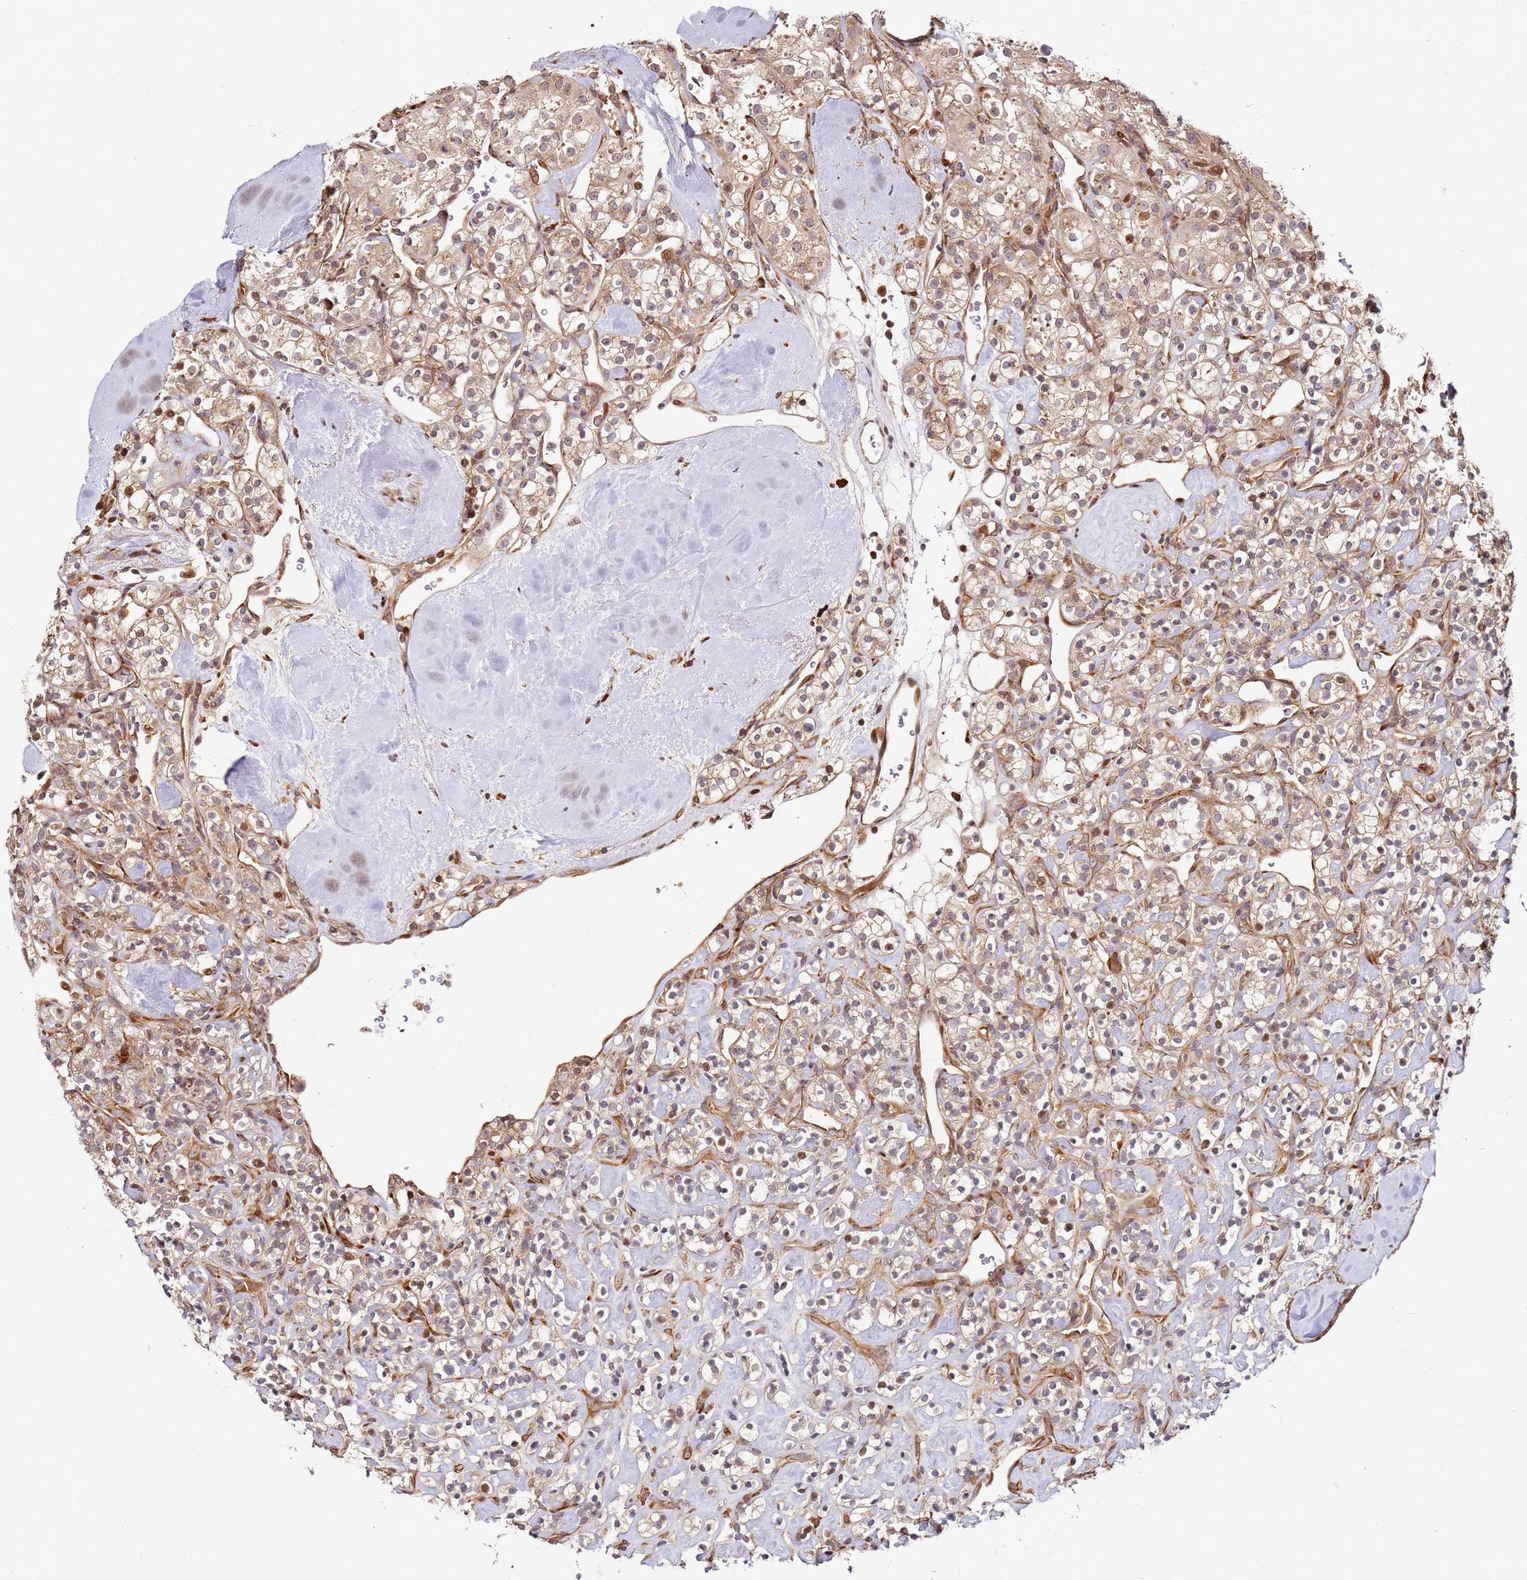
{"staining": {"intensity": "weak", "quantity": "25%-75%", "location": "cytoplasmic/membranous,nuclear"}, "tissue": "renal cancer", "cell_type": "Tumor cells", "image_type": "cancer", "snomed": [{"axis": "morphology", "description": "Adenocarcinoma, NOS"}, {"axis": "topography", "description": "Kidney"}], "caption": "Immunohistochemistry of adenocarcinoma (renal) shows low levels of weak cytoplasmic/membranous and nuclear expression in about 25%-75% of tumor cells.", "gene": "RPS3A", "patient": {"sex": "male", "age": 77}}